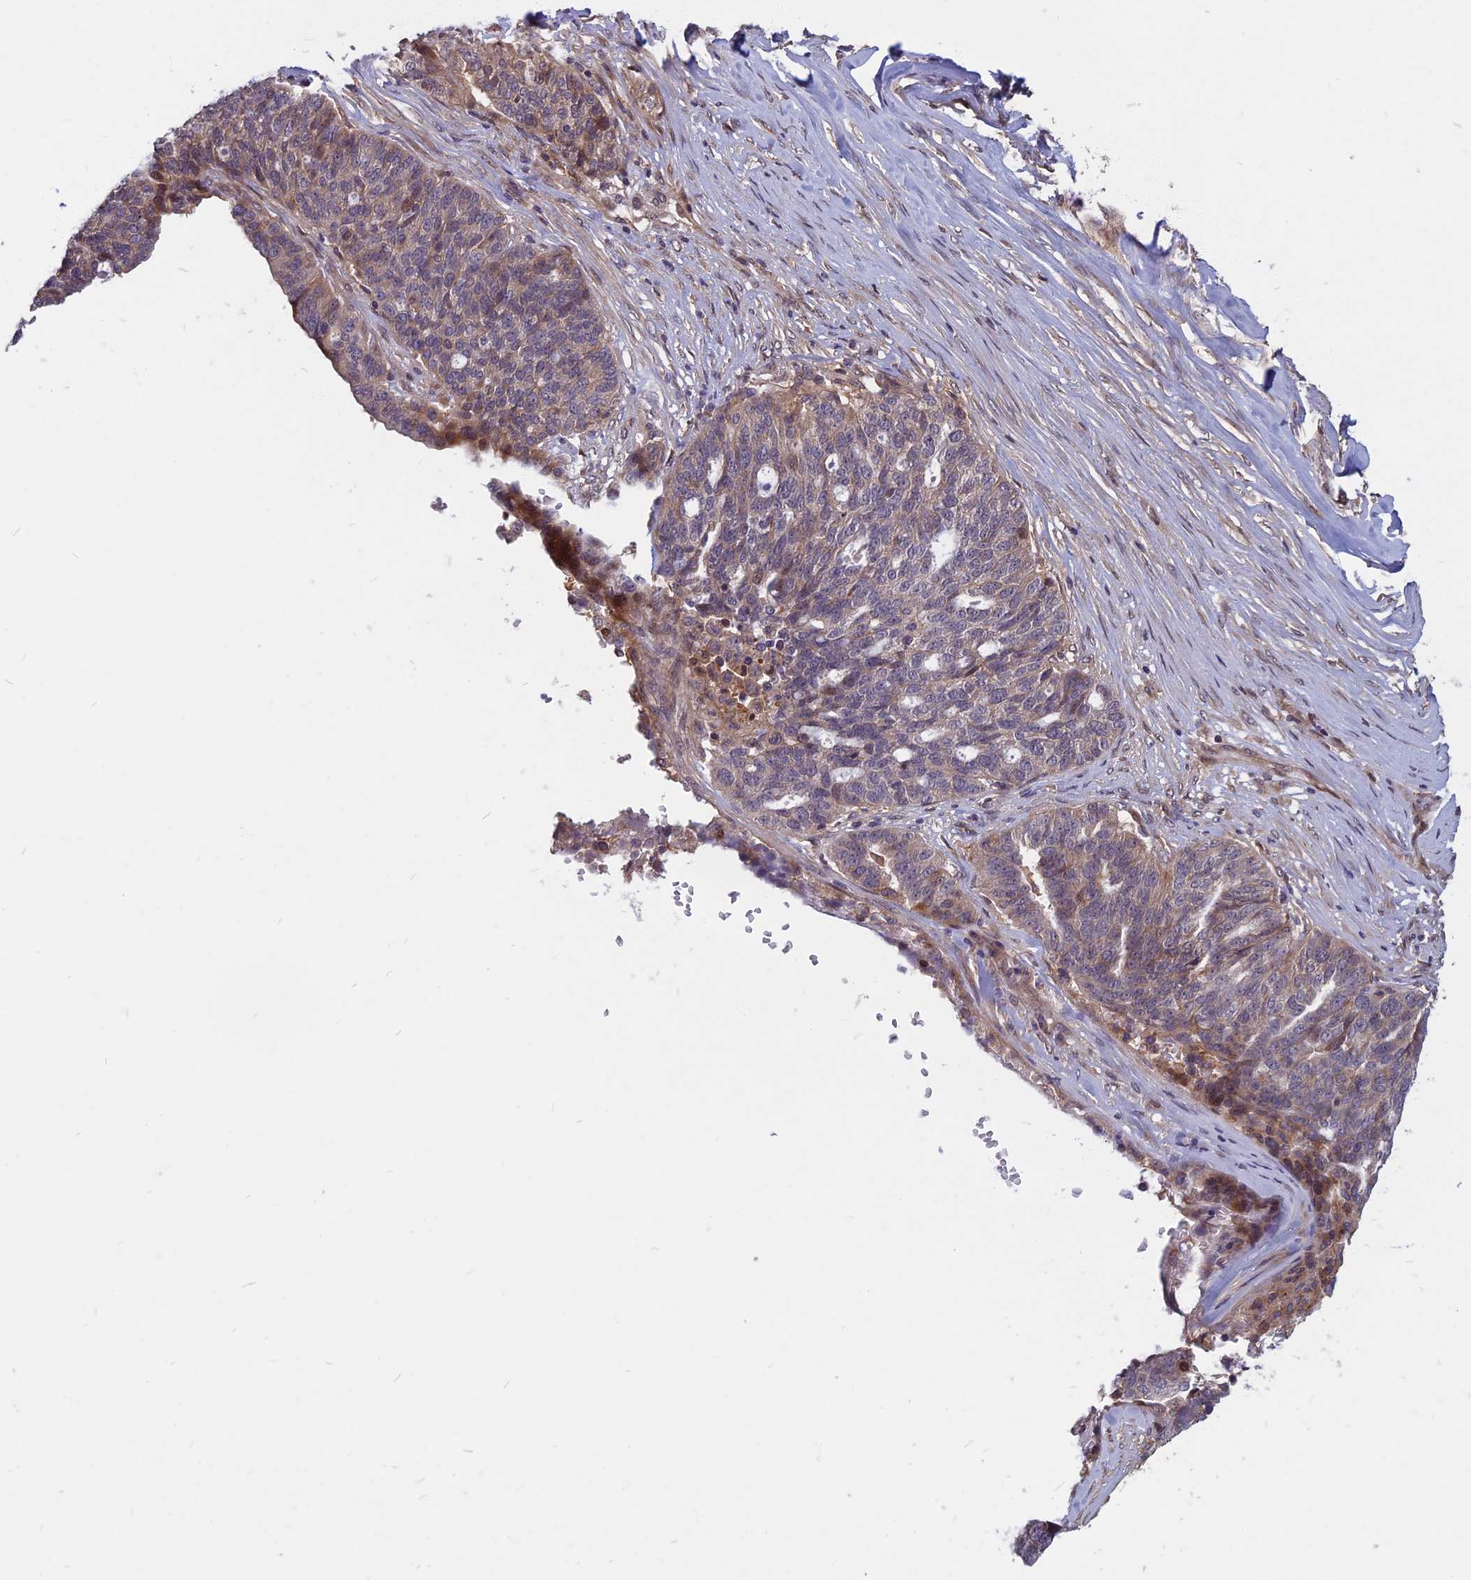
{"staining": {"intensity": "negative", "quantity": "none", "location": "none"}, "tissue": "ovarian cancer", "cell_type": "Tumor cells", "image_type": "cancer", "snomed": [{"axis": "morphology", "description": "Cystadenocarcinoma, serous, NOS"}, {"axis": "topography", "description": "Ovary"}], "caption": "Image shows no significant protein positivity in tumor cells of ovarian cancer (serous cystadenocarcinoma). The staining was performed using DAB (3,3'-diaminobenzidine) to visualize the protein expression in brown, while the nuclei were stained in blue with hematoxylin (Magnification: 20x).", "gene": "SPG11", "patient": {"sex": "female", "age": 59}}